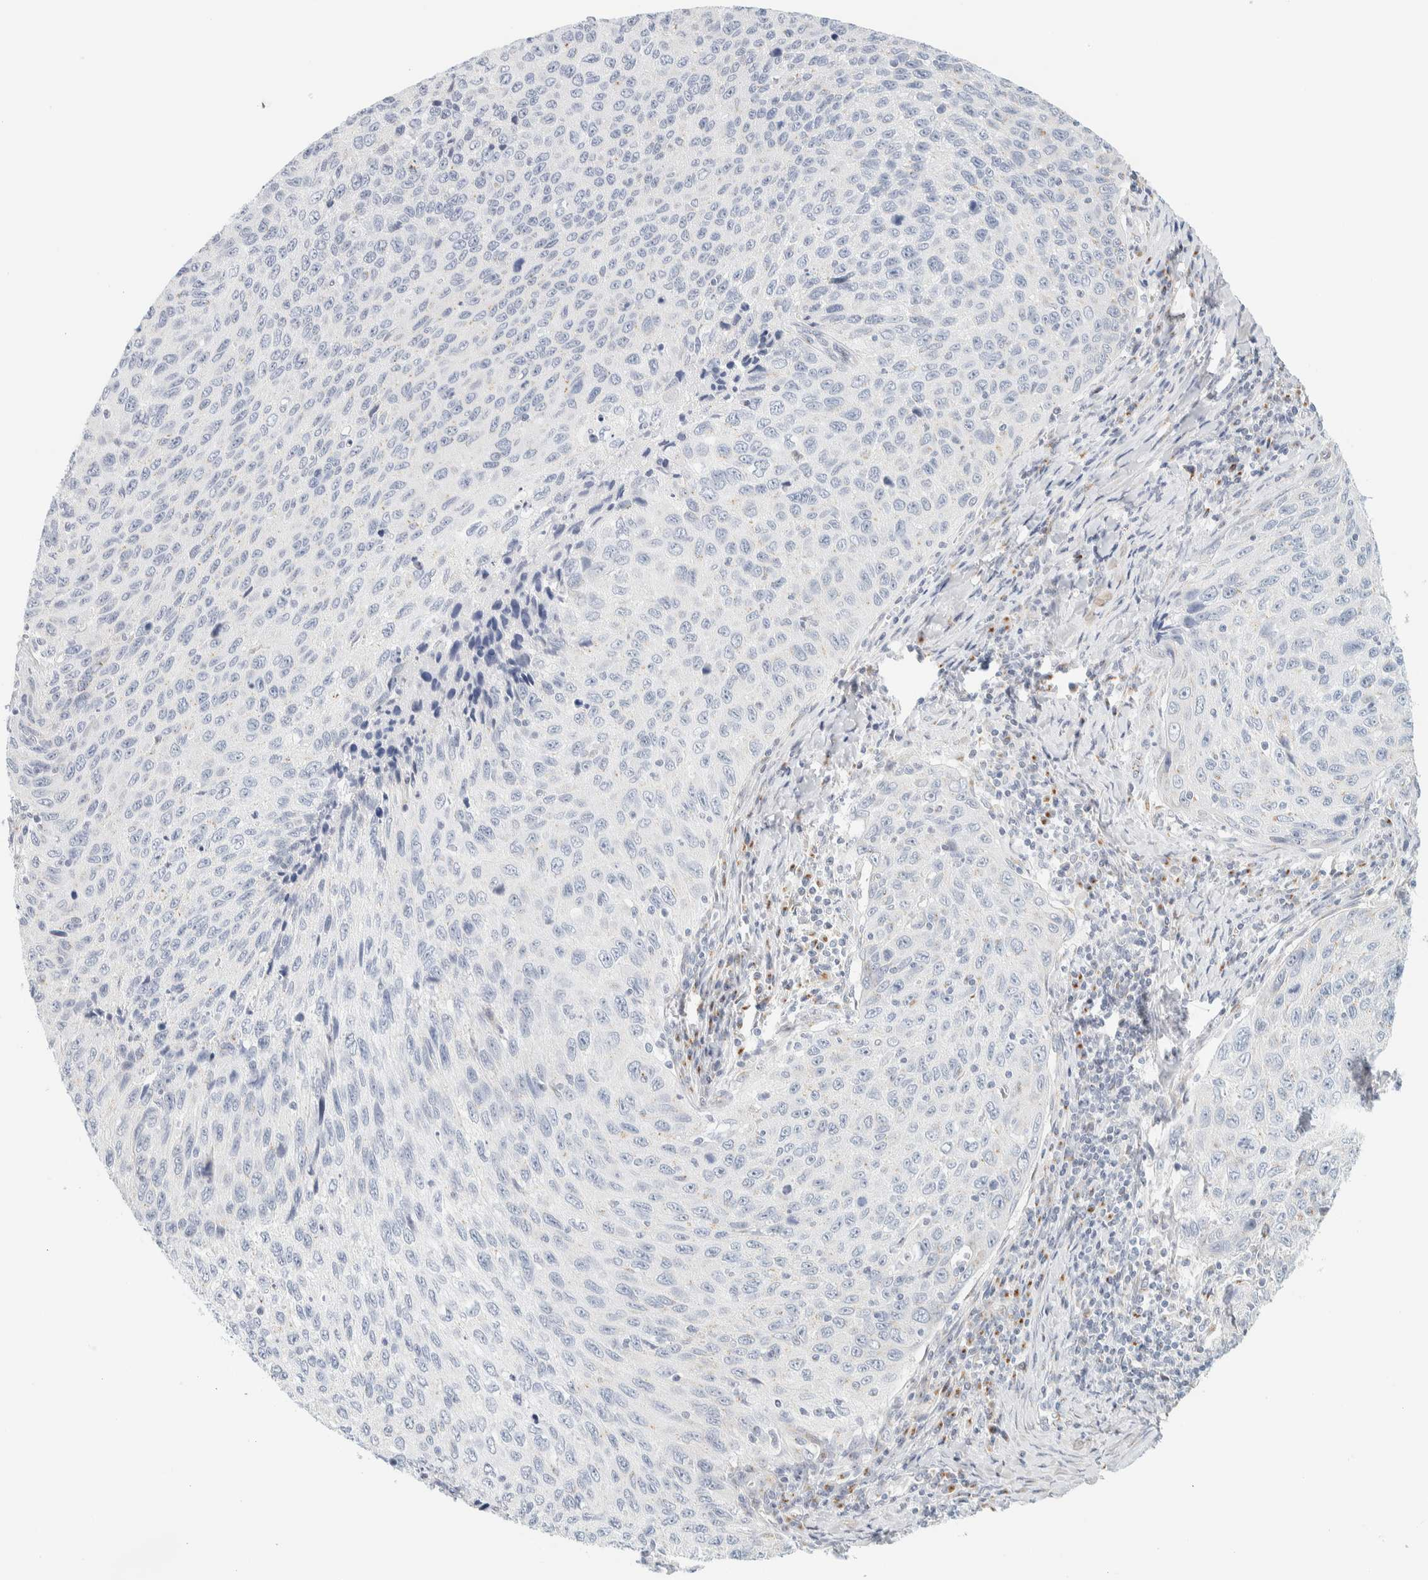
{"staining": {"intensity": "negative", "quantity": "none", "location": "none"}, "tissue": "cervical cancer", "cell_type": "Tumor cells", "image_type": "cancer", "snomed": [{"axis": "morphology", "description": "Squamous cell carcinoma, NOS"}, {"axis": "topography", "description": "Cervix"}], "caption": "Micrograph shows no significant protein expression in tumor cells of cervical cancer (squamous cell carcinoma).", "gene": "SPNS3", "patient": {"sex": "female", "age": 53}}